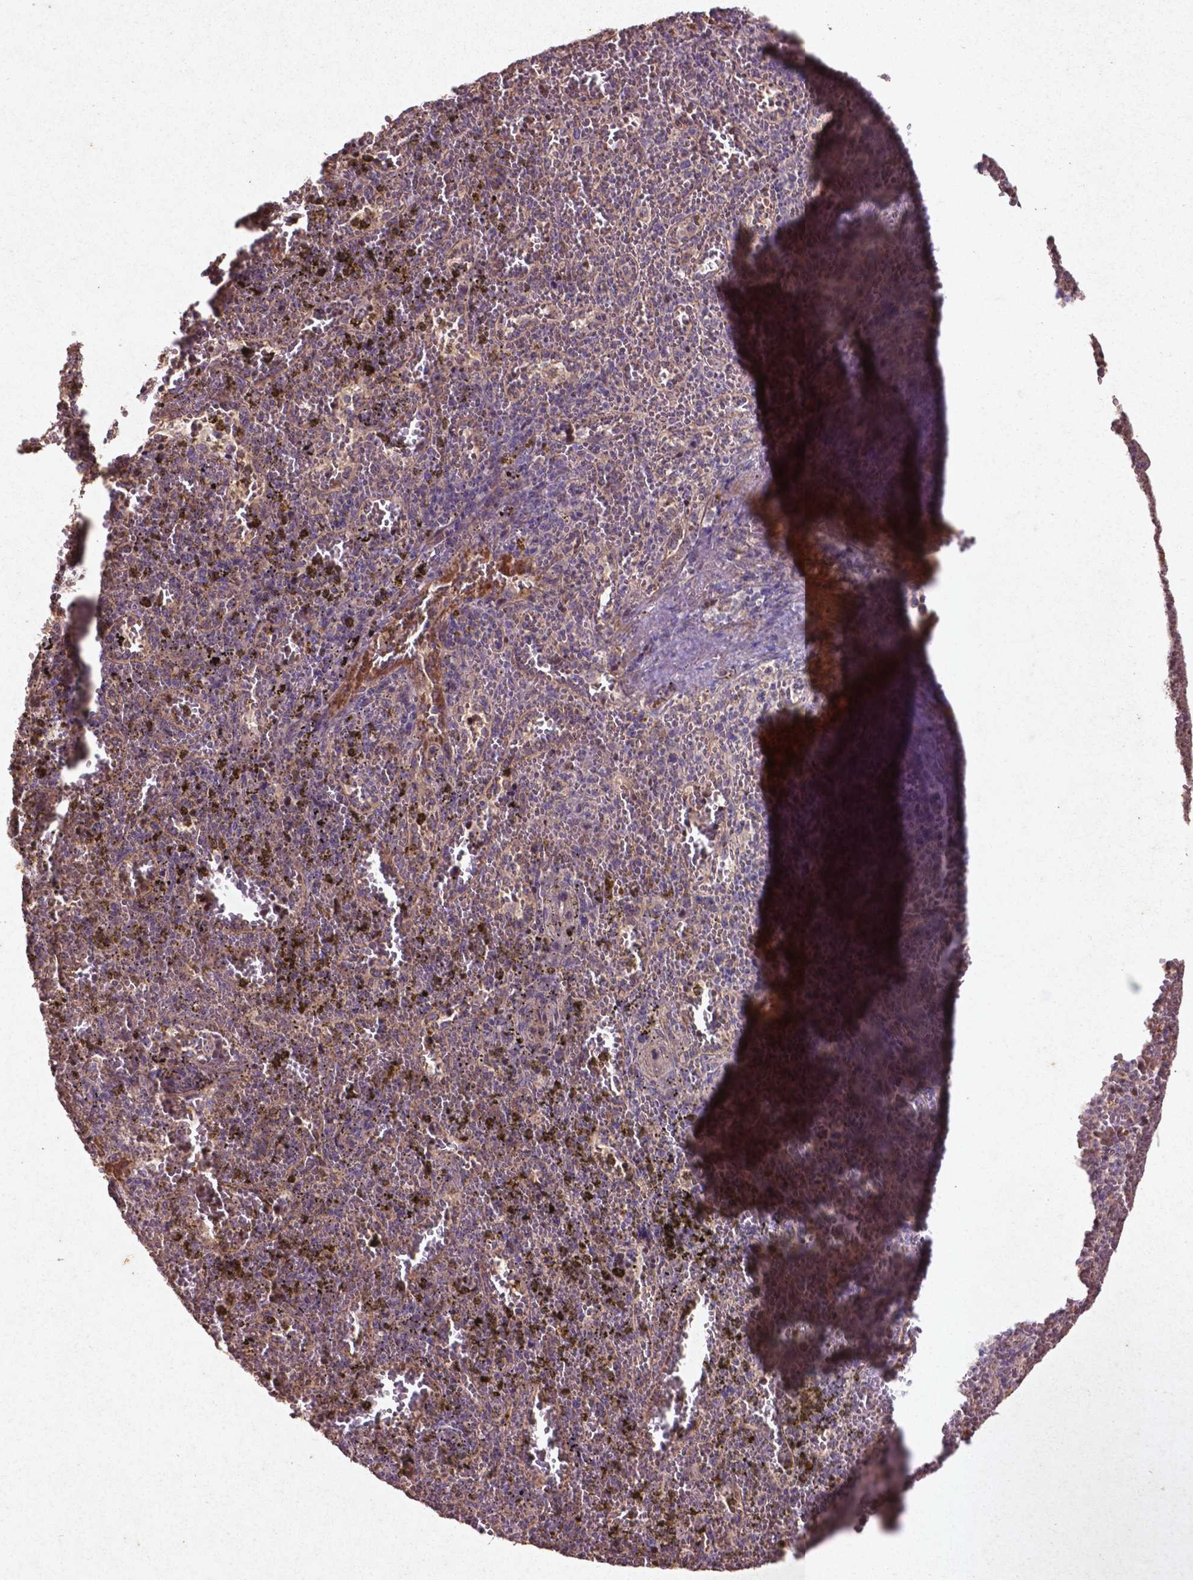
{"staining": {"intensity": "negative", "quantity": "none", "location": "none"}, "tissue": "spleen", "cell_type": "Cells in red pulp", "image_type": "normal", "snomed": [{"axis": "morphology", "description": "Normal tissue, NOS"}, {"axis": "topography", "description": "Spleen"}], "caption": "The IHC histopathology image has no significant positivity in cells in red pulp of spleen. The staining was performed using DAB to visualize the protein expression in brown, while the nuclei were stained in blue with hematoxylin (Magnification: 20x).", "gene": "COQ2", "patient": {"sex": "female", "age": 50}}